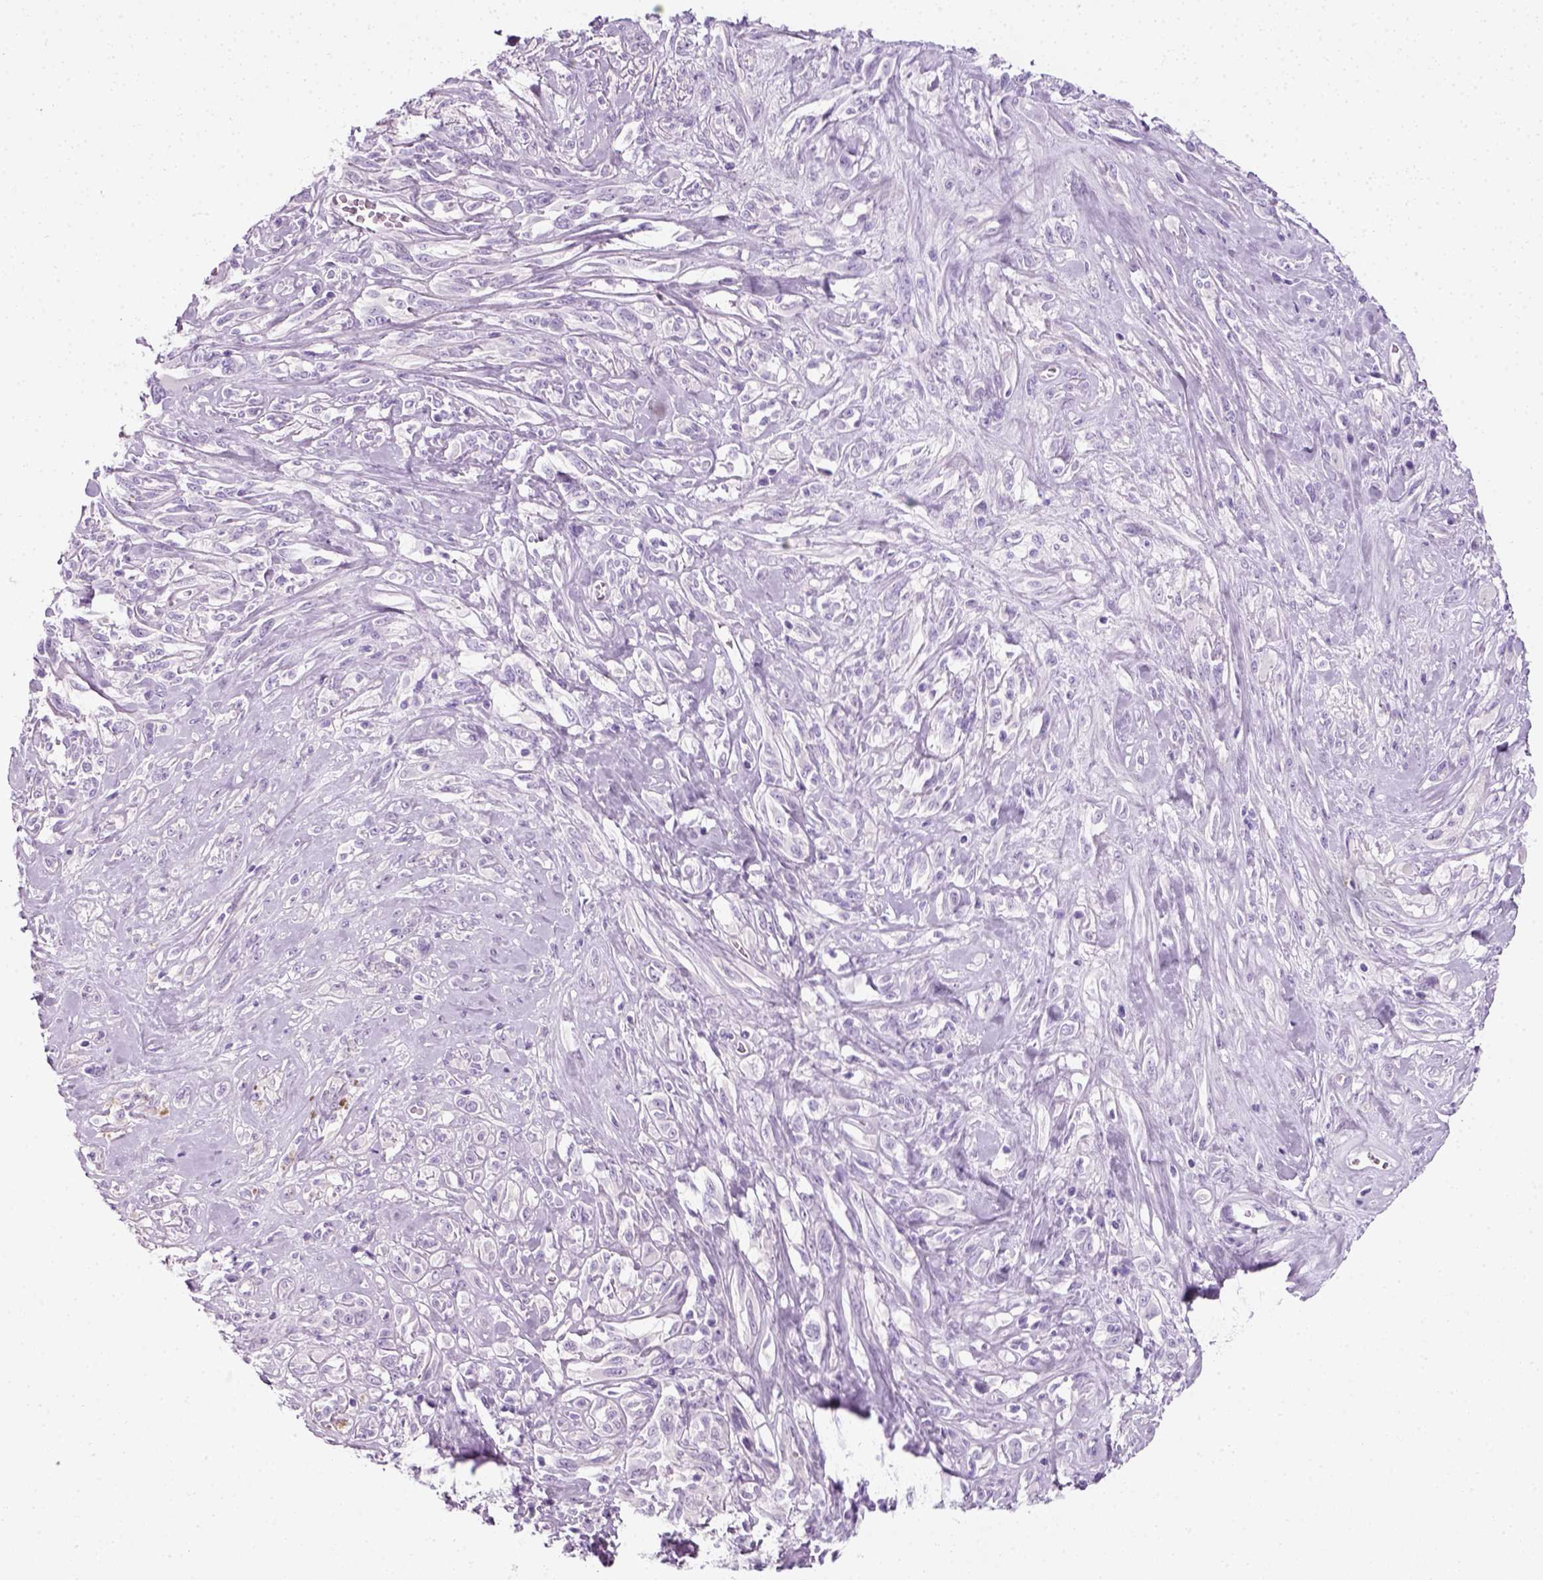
{"staining": {"intensity": "negative", "quantity": "none", "location": "none"}, "tissue": "melanoma", "cell_type": "Tumor cells", "image_type": "cancer", "snomed": [{"axis": "morphology", "description": "Malignant melanoma, NOS"}, {"axis": "topography", "description": "Skin"}], "caption": "Malignant melanoma was stained to show a protein in brown. There is no significant expression in tumor cells.", "gene": "SLC12A5", "patient": {"sex": "female", "age": 91}}